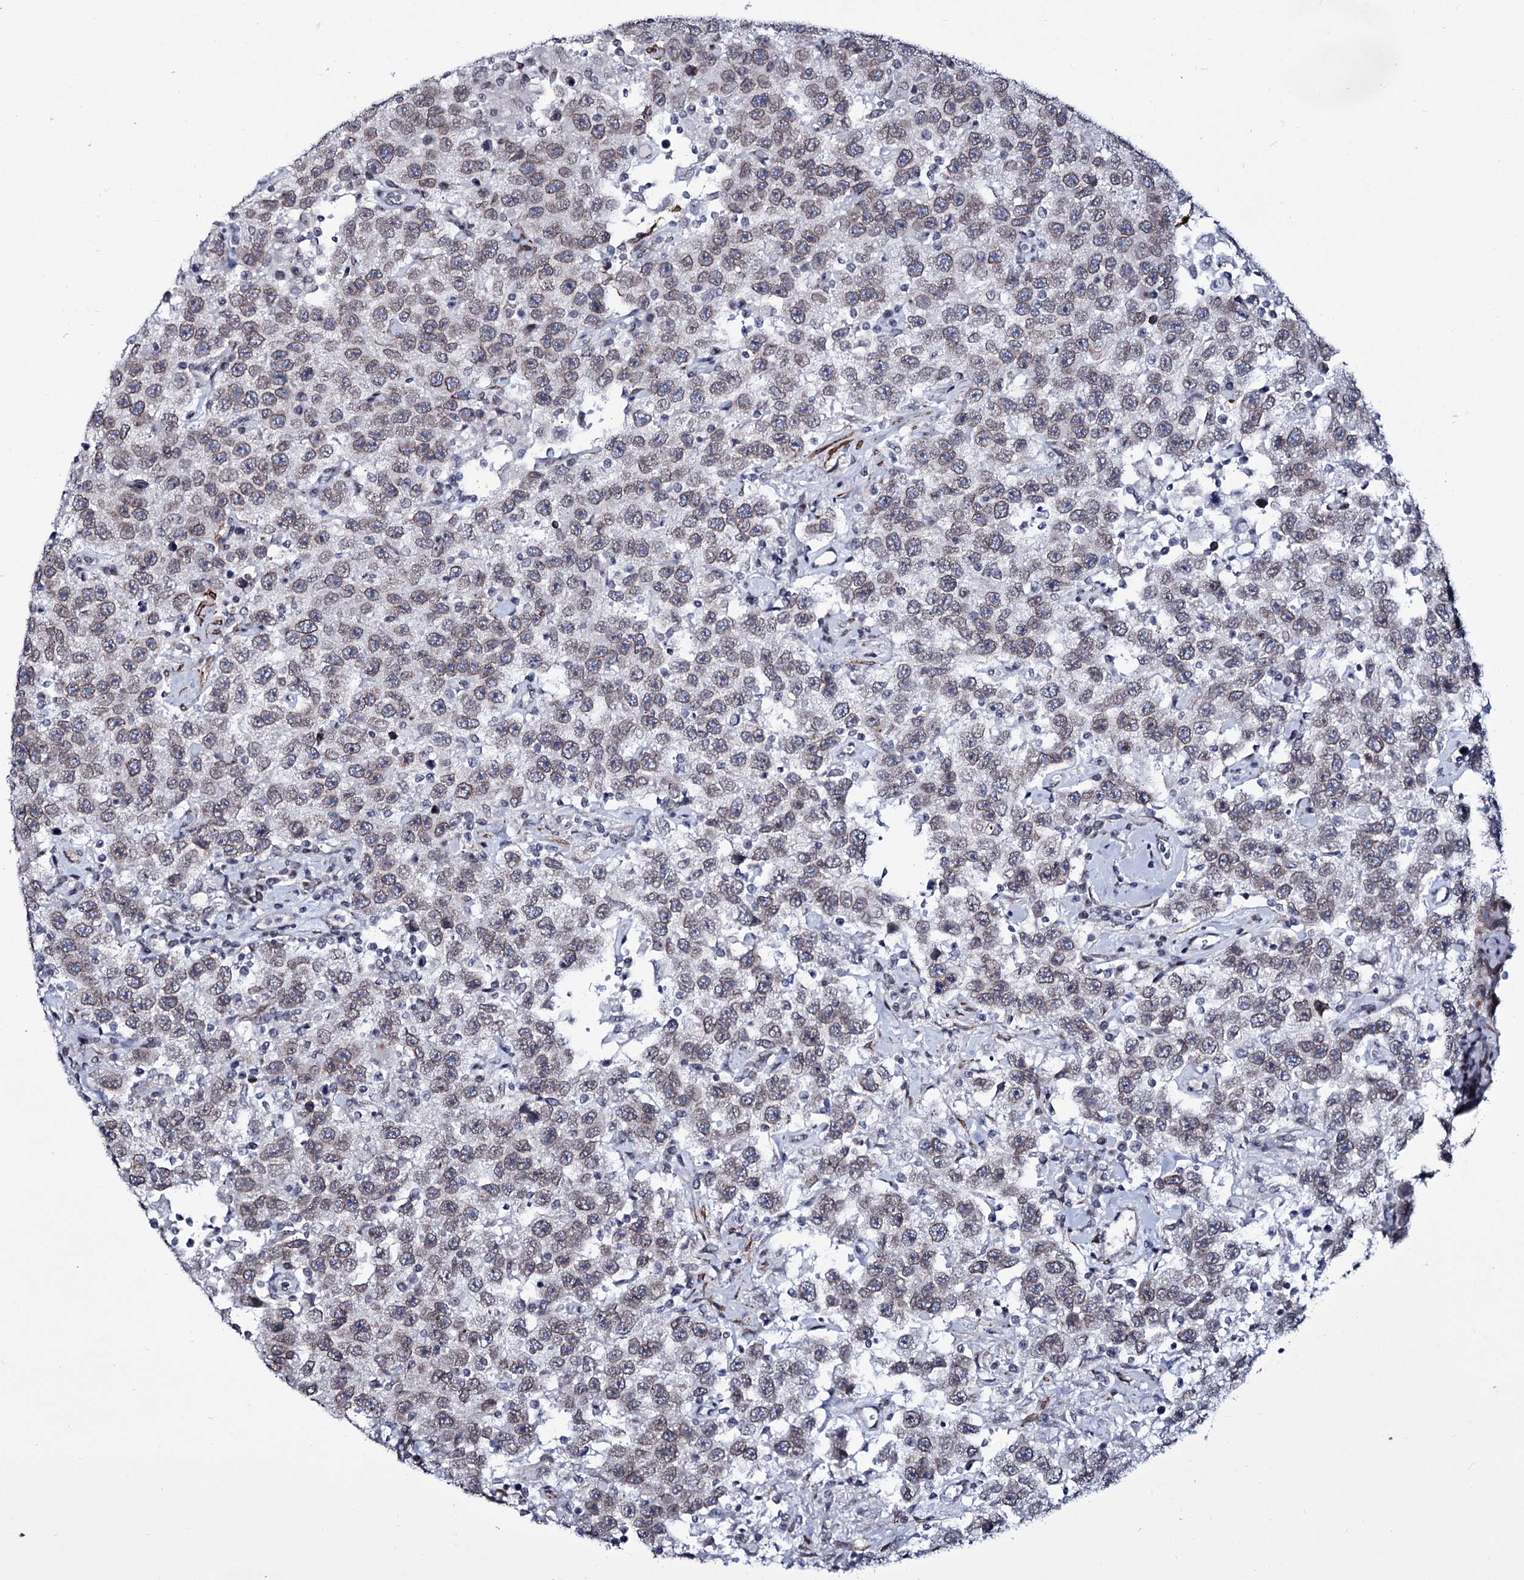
{"staining": {"intensity": "negative", "quantity": "none", "location": "none"}, "tissue": "testis cancer", "cell_type": "Tumor cells", "image_type": "cancer", "snomed": [{"axis": "morphology", "description": "Seminoma, NOS"}, {"axis": "topography", "description": "Testis"}], "caption": "The immunohistochemistry (IHC) photomicrograph has no significant expression in tumor cells of testis cancer (seminoma) tissue.", "gene": "ZC3H12C", "patient": {"sex": "male", "age": 41}}